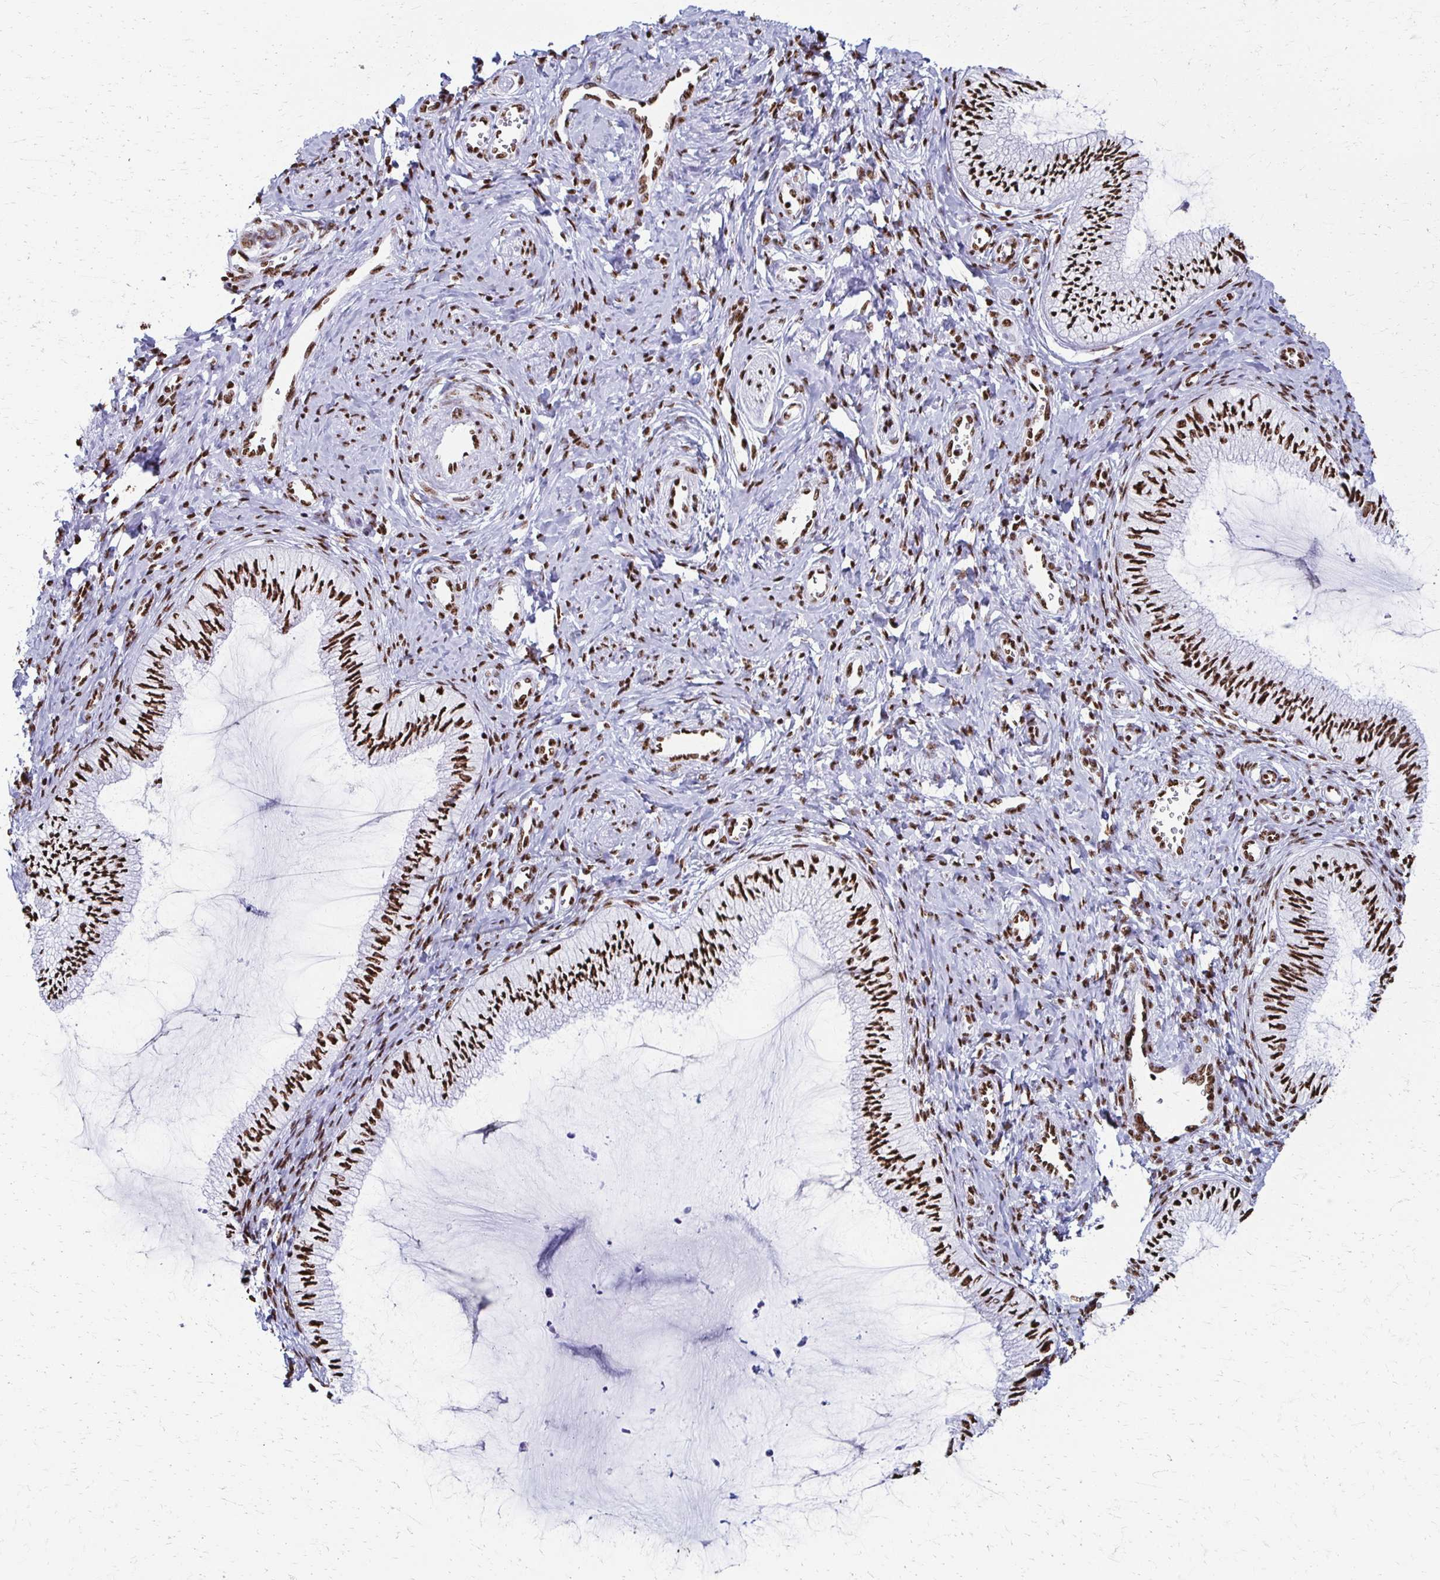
{"staining": {"intensity": "strong", "quantity": ">75%", "location": "nuclear"}, "tissue": "cervix", "cell_type": "Glandular cells", "image_type": "normal", "snomed": [{"axis": "morphology", "description": "Normal tissue, NOS"}, {"axis": "topography", "description": "Cervix"}], "caption": "Human cervix stained with a brown dye demonstrates strong nuclear positive positivity in about >75% of glandular cells.", "gene": "NONO", "patient": {"sex": "female", "age": 24}}